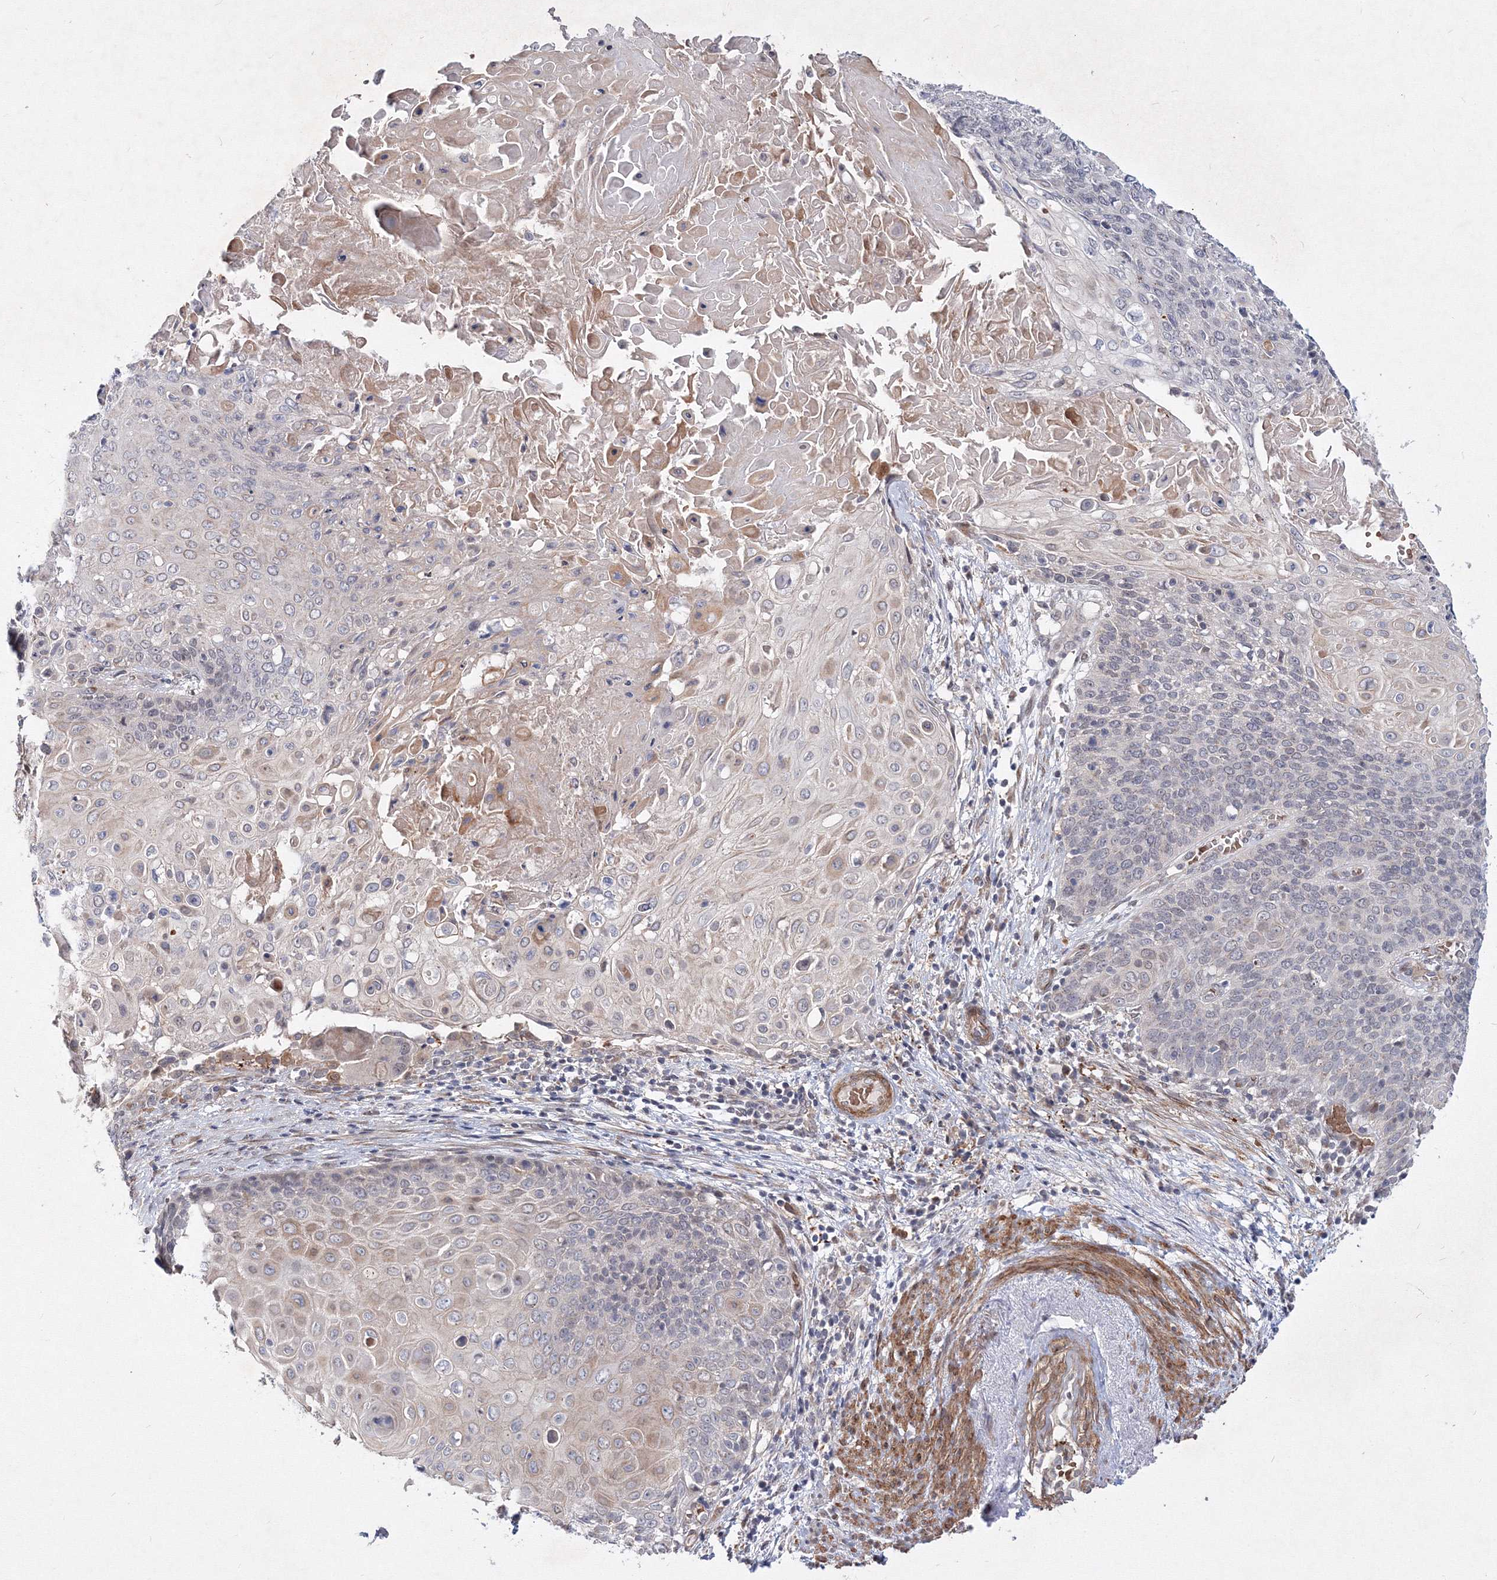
{"staining": {"intensity": "weak", "quantity": "<25%", "location": "cytoplasmic/membranous"}, "tissue": "cervical cancer", "cell_type": "Tumor cells", "image_type": "cancer", "snomed": [{"axis": "morphology", "description": "Squamous cell carcinoma, NOS"}, {"axis": "topography", "description": "Cervix"}], "caption": "High magnification brightfield microscopy of cervical squamous cell carcinoma stained with DAB (brown) and counterstained with hematoxylin (blue): tumor cells show no significant staining.", "gene": "C11orf52", "patient": {"sex": "female", "age": 39}}